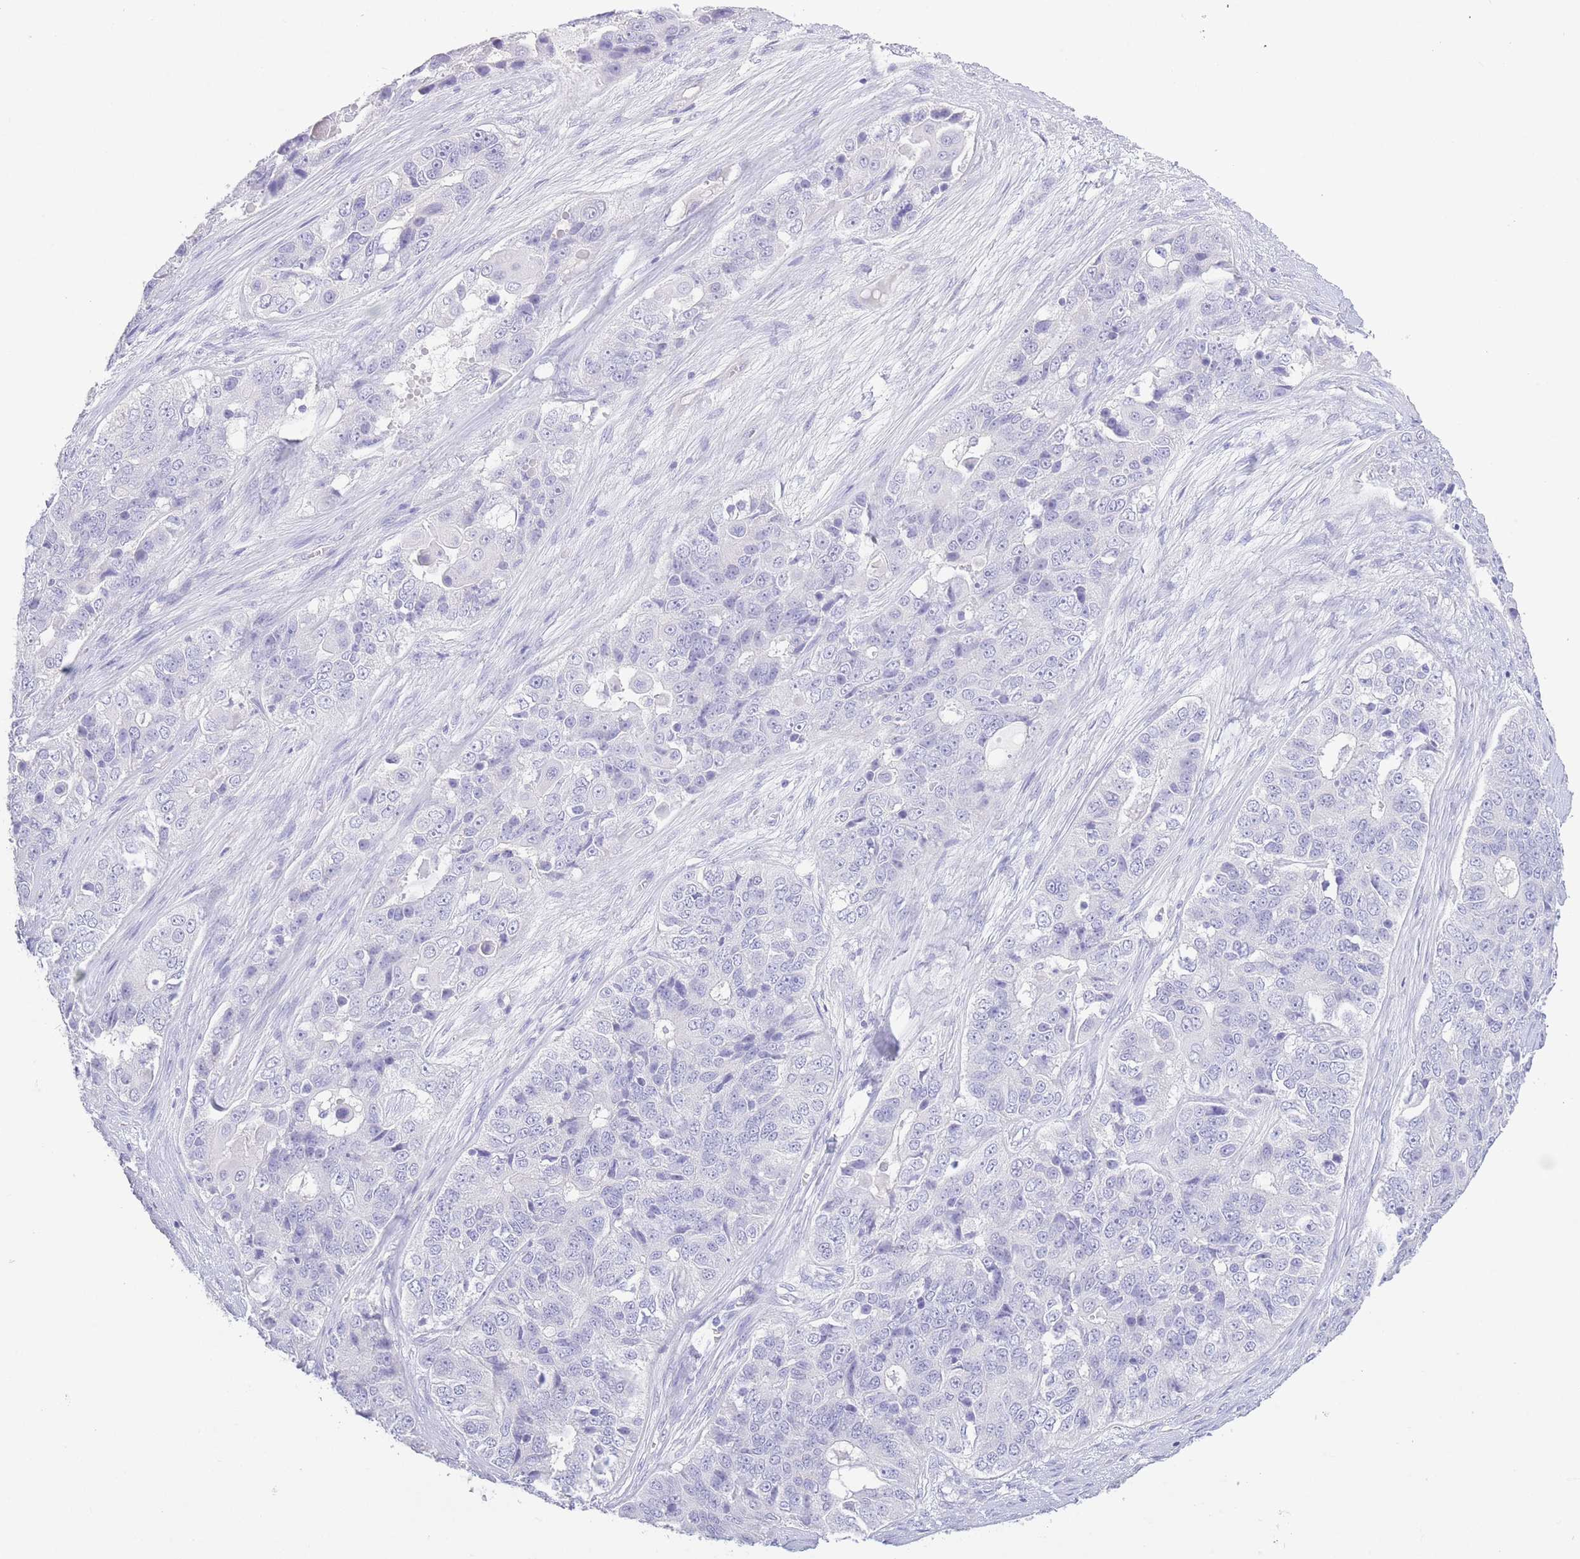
{"staining": {"intensity": "negative", "quantity": "none", "location": "none"}, "tissue": "ovarian cancer", "cell_type": "Tumor cells", "image_type": "cancer", "snomed": [{"axis": "morphology", "description": "Carcinoma, endometroid"}, {"axis": "topography", "description": "Ovary"}], "caption": "Immunohistochemical staining of human ovarian cancer reveals no significant staining in tumor cells. (Stains: DAB IHC with hematoxylin counter stain, Microscopy: brightfield microscopy at high magnification).", "gene": "PKLR", "patient": {"sex": "female", "age": 51}}